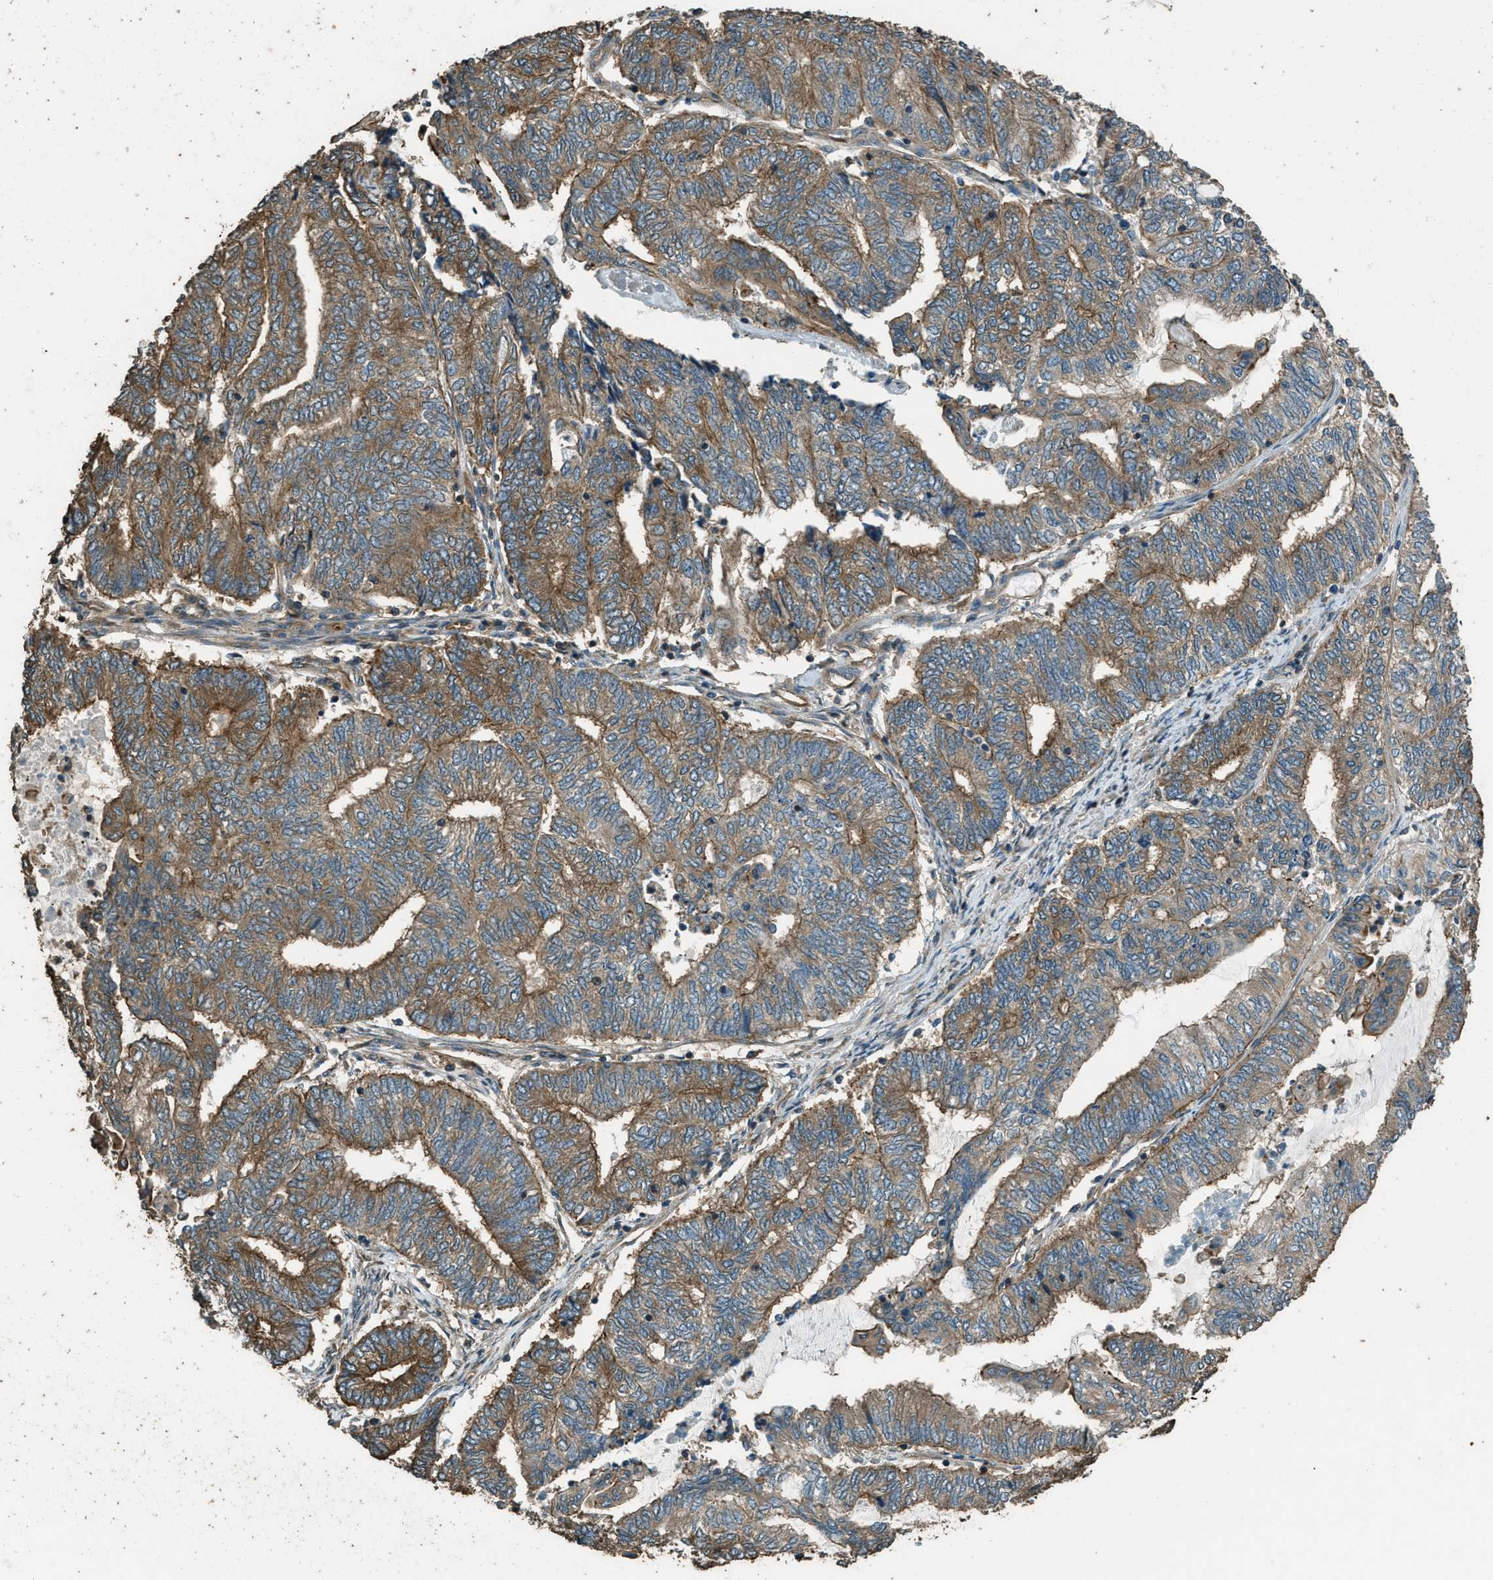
{"staining": {"intensity": "moderate", "quantity": ">75%", "location": "cytoplasmic/membranous"}, "tissue": "endometrial cancer", "cell_type": "Tumor cells", "image_type": "cancer", "snomed": [{"axis": "morphology", "description": "Adenocarcinoma, NOS"}, {"axis": "topography", "description": "Uterus"}, {"axis": "topography", "description": "Endometrium"}], "caption": "Immunohistochemistry (IHC) of endometrial cancer (adenocarcinoma) demonstrates medium levels of moderate cytoplasmic/membranous positivity in approximately >75% of tumor cells.", "gene": "MARS1", "patient": {"sex": "female", "age": 70}}